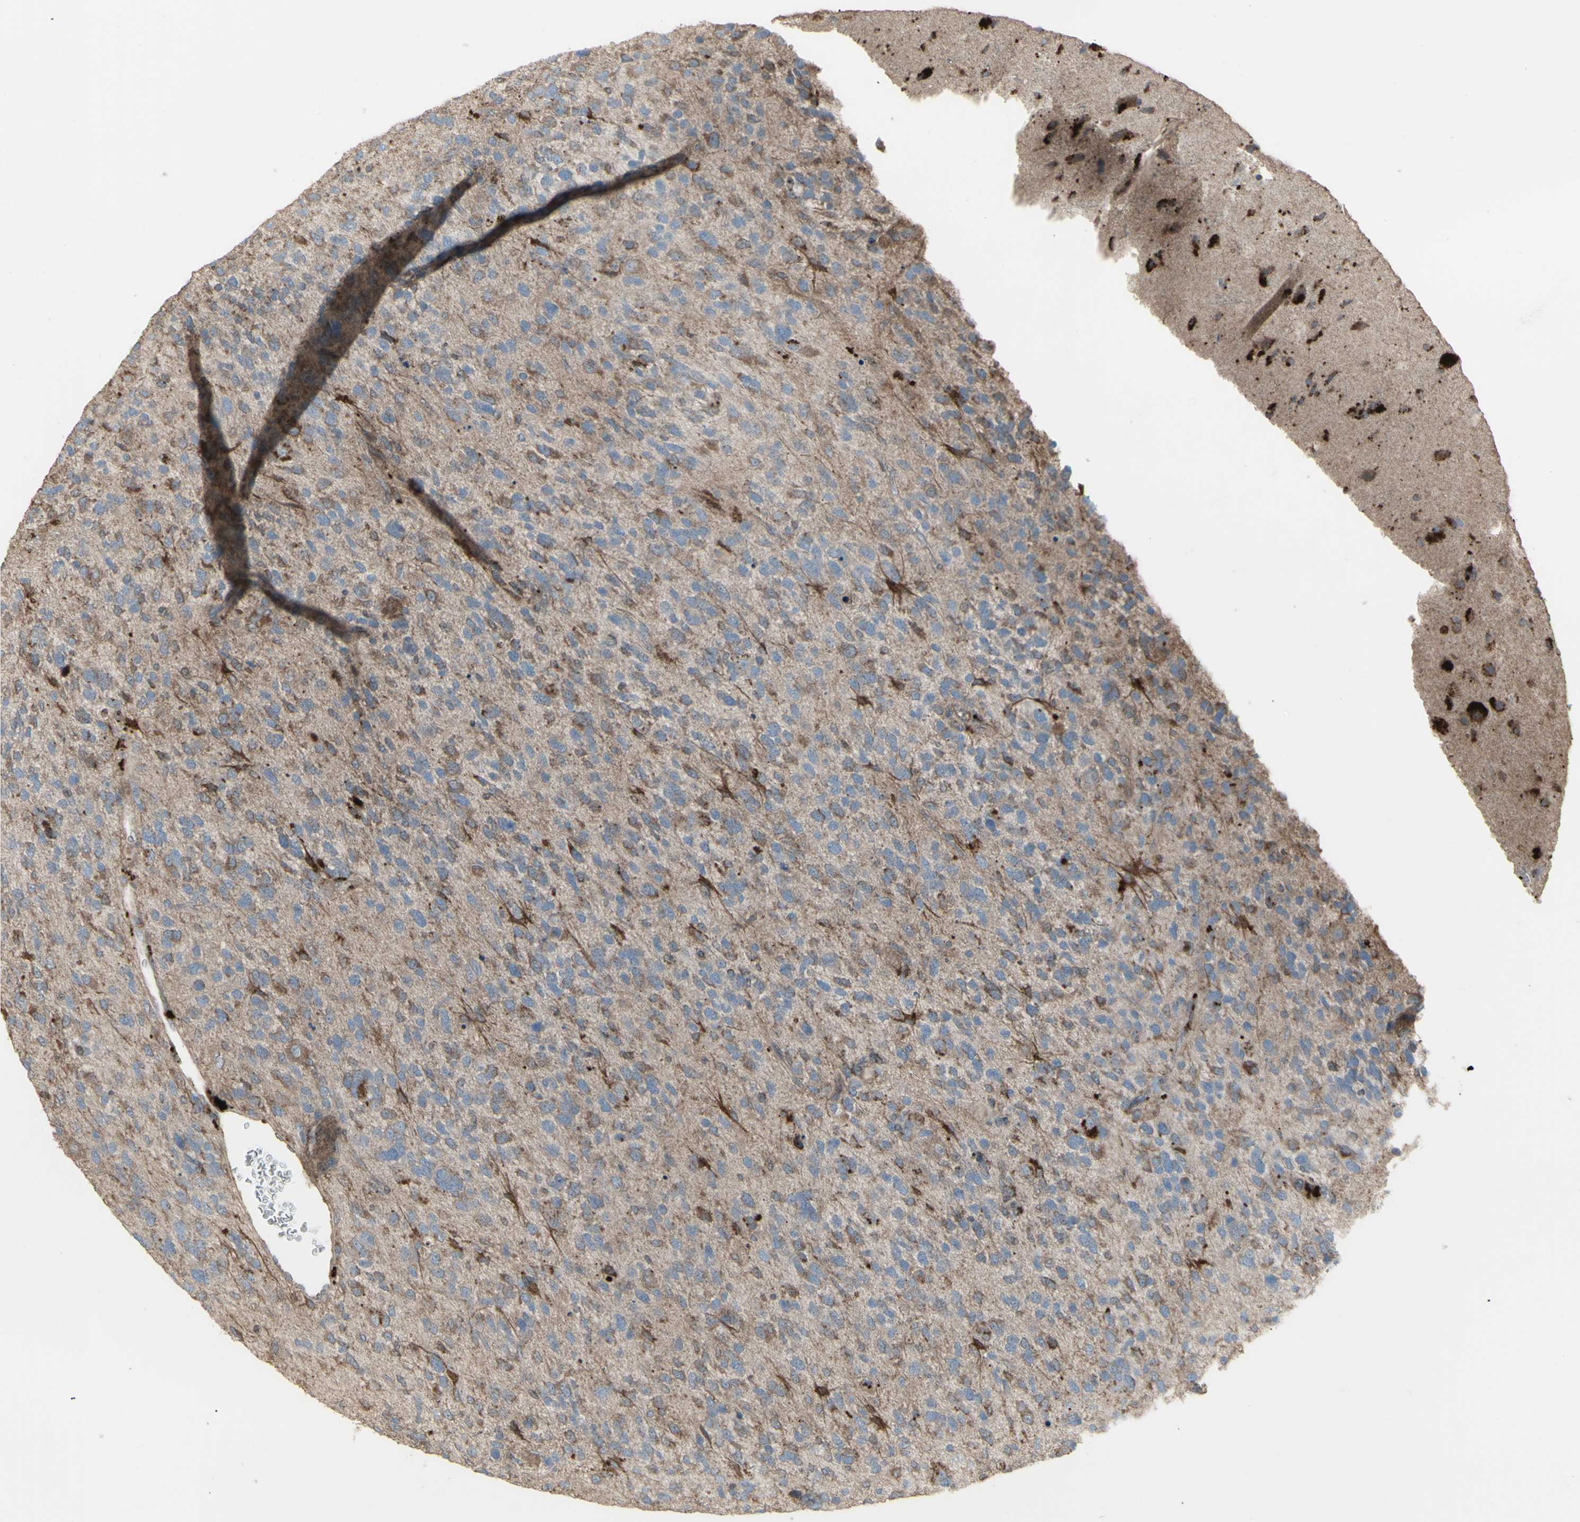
{"staining": {"intensity": "moderate", "quantity": "<25%", "location": "cytoplasmic/membranous"}, "tissue": "glioma", "cell_type": "Tumor cells", "image_type": "cancer", "snomed": [{"axis": "morphology", "description": "Glioma, malignant, High grade"}, {"axis": "topography", "description": "Brain"}], "caption": "High-magnification brightfield microscopy of glioma stained with DAB (brown) and counterstained with hematoxylin (blue). tumor cells exhibit moderate cytoplasmic/membranous staining is identified in approximately<25% of cells. The protein of interest is stained brown, and the nuclei are stained in blue (DAB IHC with brightfield microscopy, high magnification).", "gene": "RNASEL", "patient": {"sex": "female", "age": 58}}